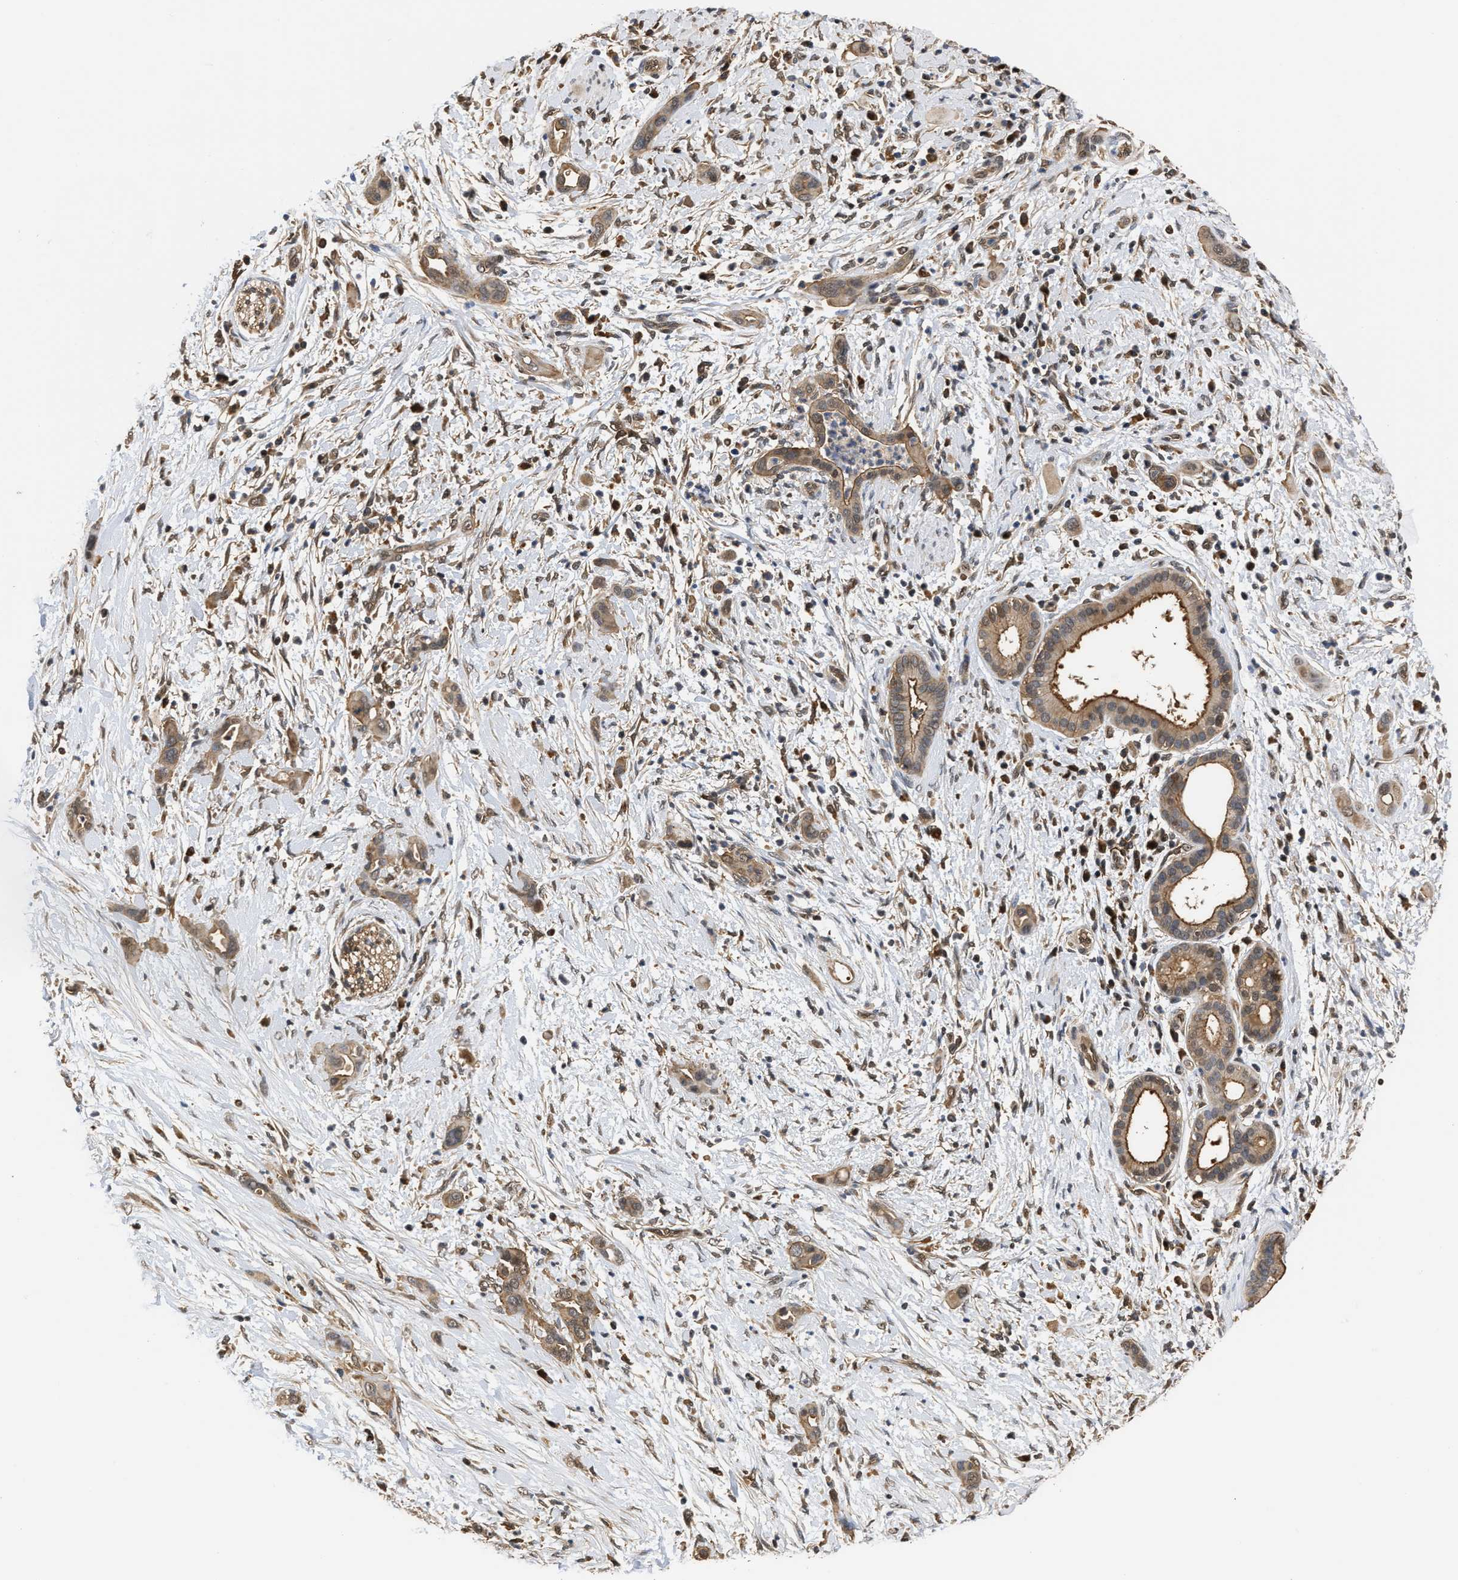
{"staining": {"intensity": "moderate", "quantity": ">75%", "location": "cytoplasmic/membranous"}, "tissue": "pancreatic cancer", "cell_type": "Tumor cells", "image_type": "cancer", "snomed": [{"axis": "morphology", "description": "Adenocarcinoma, NOS"}, {"axis": "topography", "description": "Pancreas"}], "caption": "Approximately >75% of tumor cells in human adenocarcinoma (pancreatic) reveal moderate cytoplasmic/membranous protein expression as visualized by brown immunohistochemical staining.", "gene": "SCAI", "patient": {"sex": "male", "age": 59}}